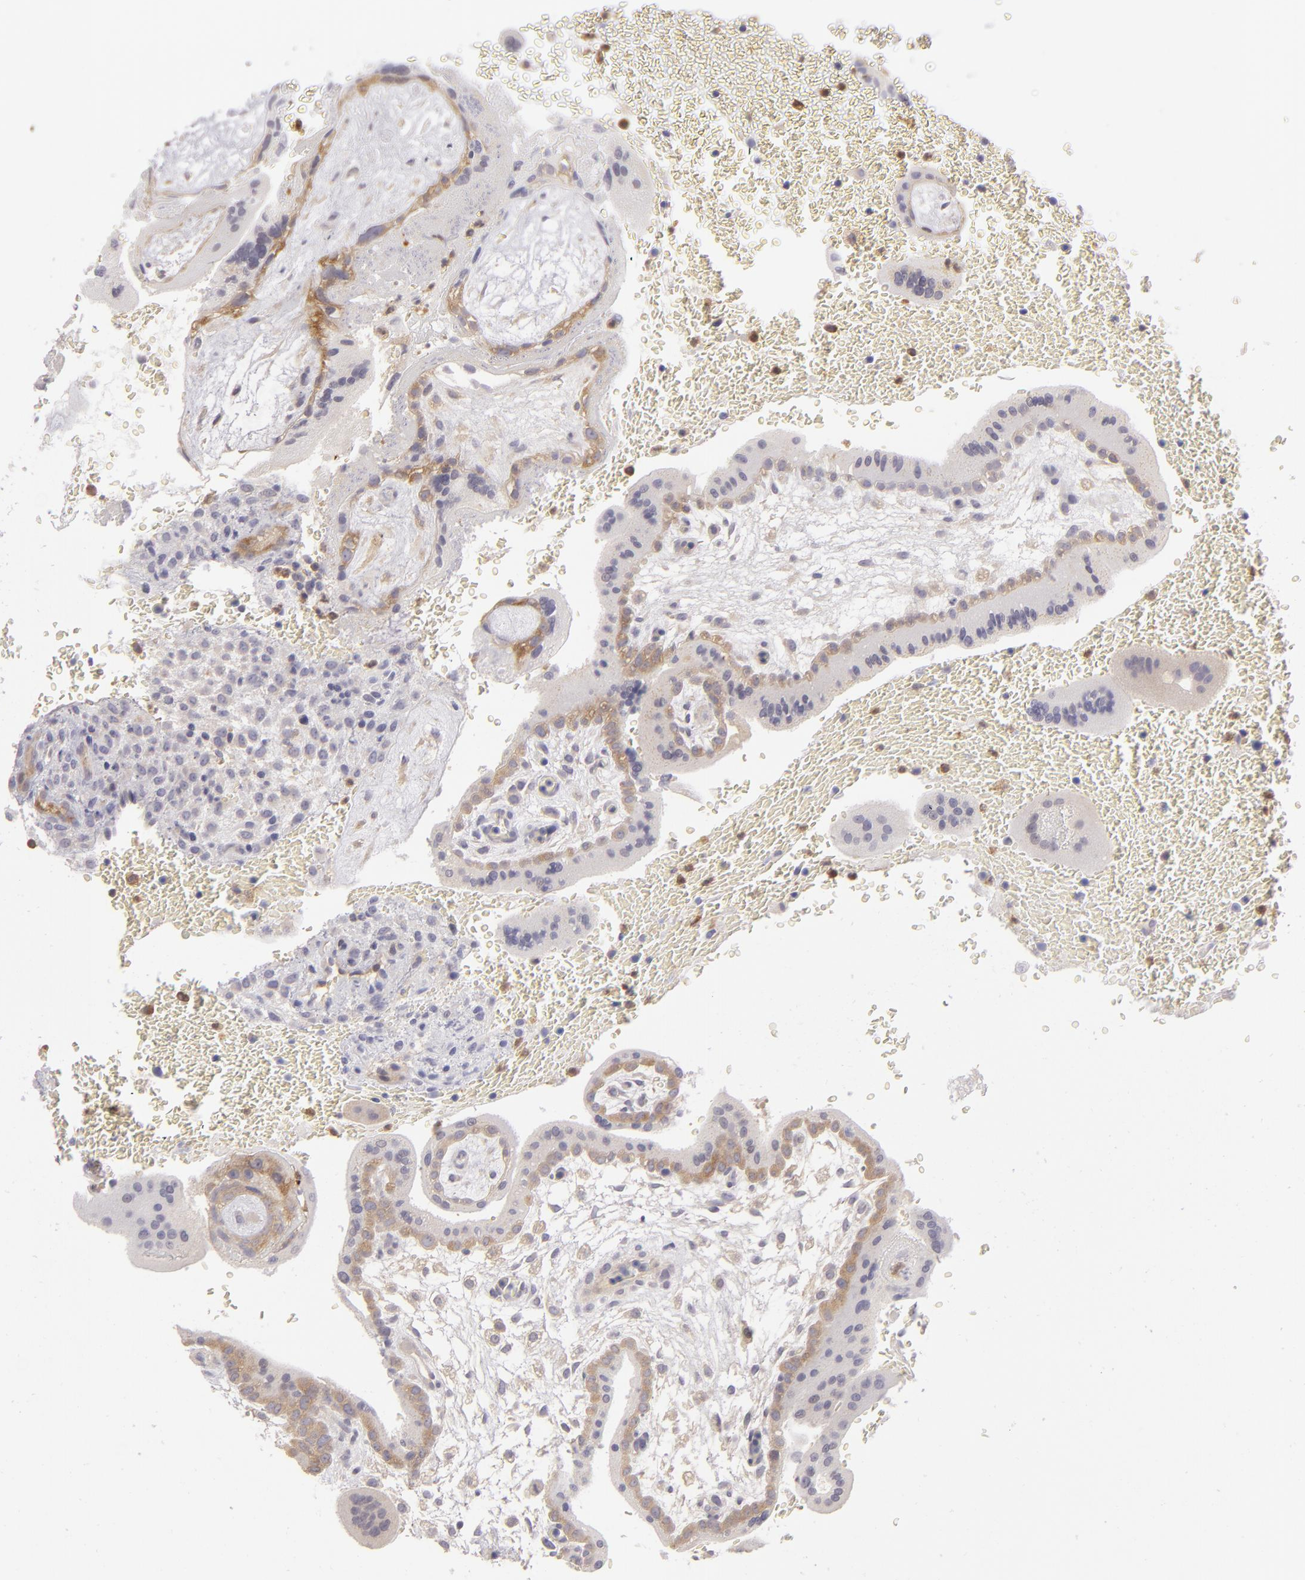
{"staining": {"intensity": "moderate", "quantity": ">75%", "location": "cytoplasmic/membranous"}, "tissue": "placenta", "cell_type": "Trophoblastic cells", "image_type": "normal", "snomed": [{"axis": "morphology", "description": "Normal tissue, NOS"}, {"axis": "topography", "description": "Placenta"}], "caption": "Immunohistochemistry (DAB) staining of benign human placenta shows moderate cytoplasmic/membranous protein expression in about >75% of trophoblastic cells.", "gene": "MMP10", "patient": {"sex": "female", "age": 35}}